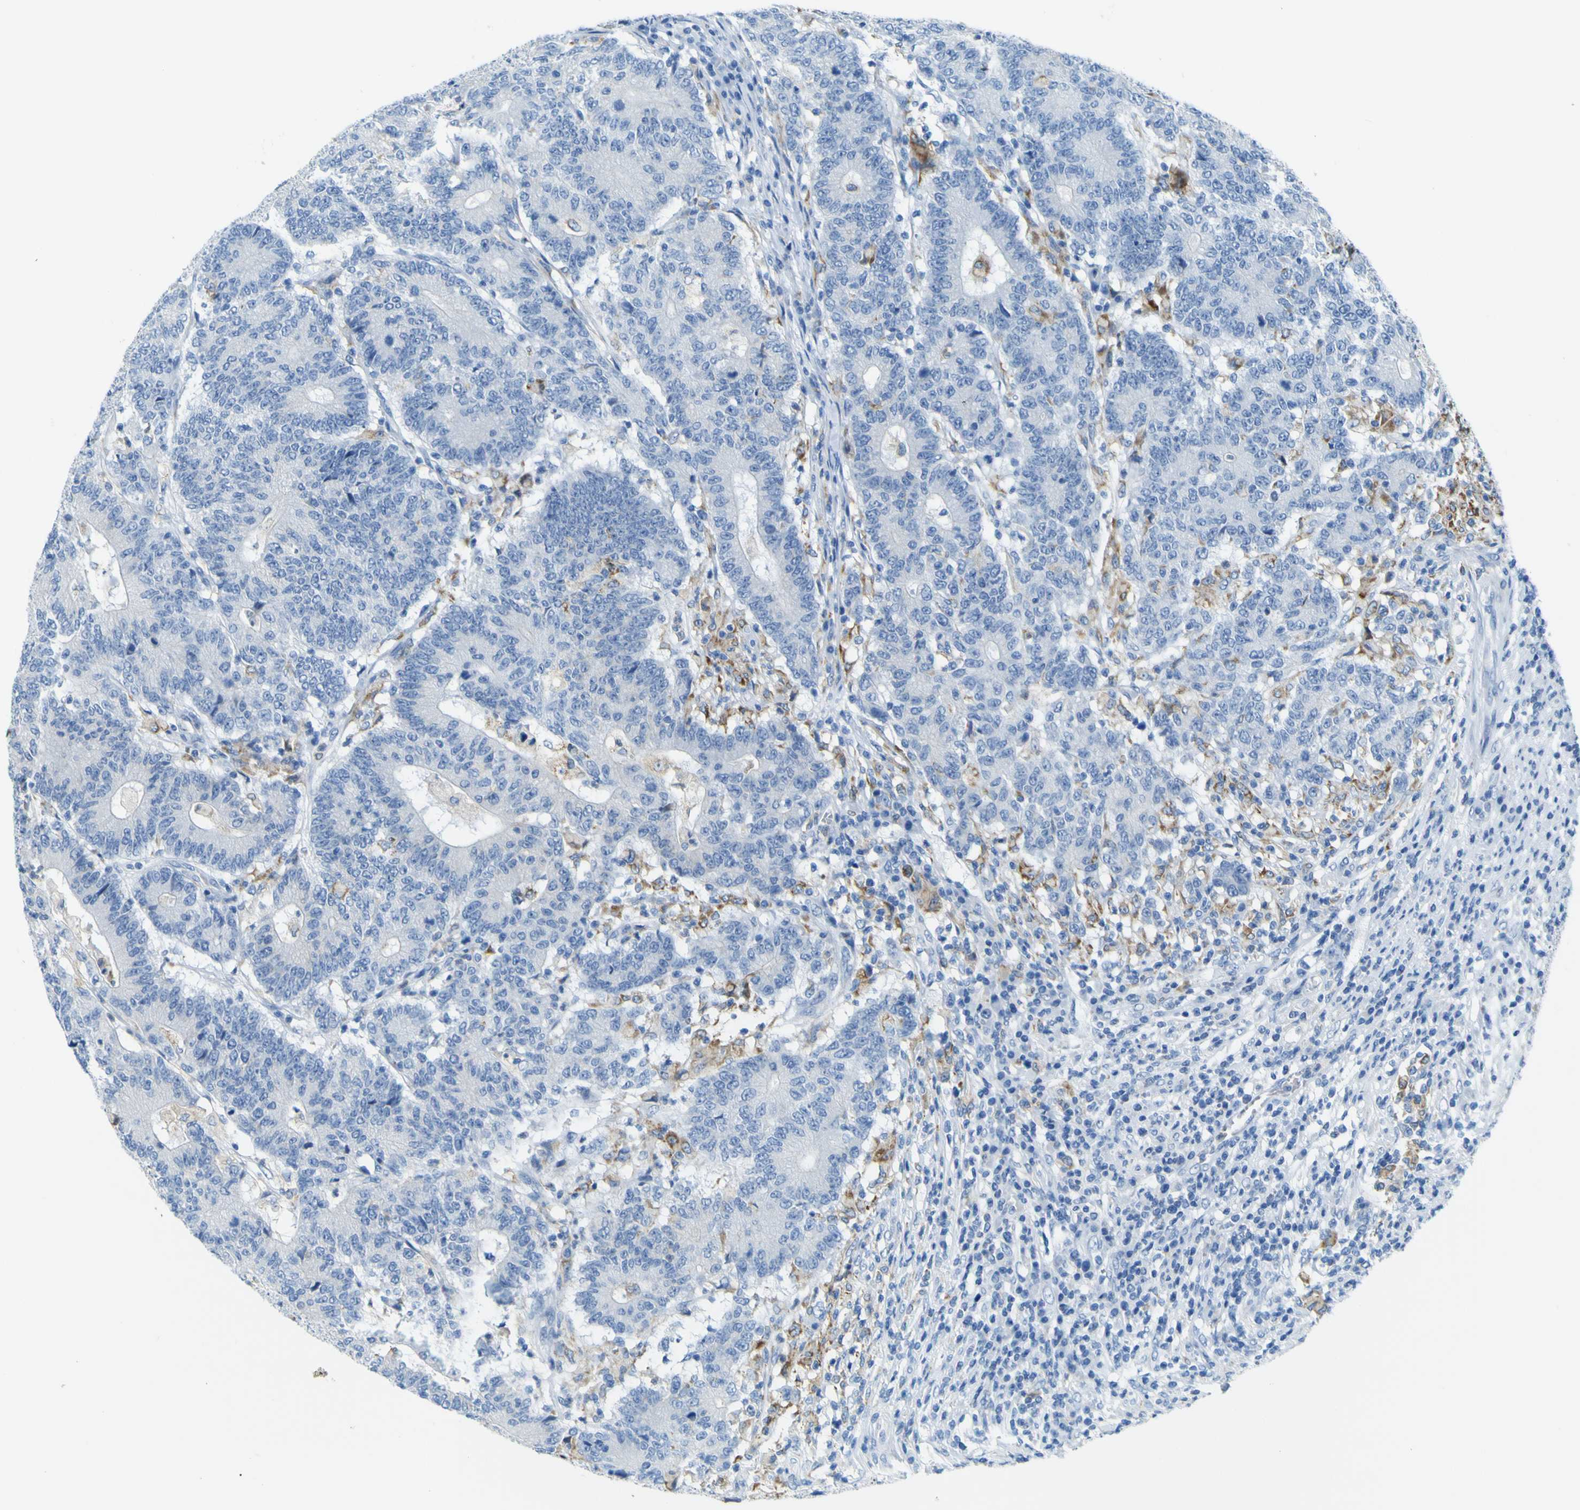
{"staining": {"intensity": "negative", "quantity": "none", "location": "none"}, "tissue": "colorectal cancer", "cell_type": "Tumor cells", "image_type": "cancer", "snomed": [{"axis": "morphology", "description": "Normal tissue, NOS"}, {"axis": "morphology", "description": "Adenocarcinoma, NOS"}, {"axis": "topography", "description": "Colon"}], "caption": "A high-resolution image shows IHC staining of colorectal adenocarcinoma, which demonstrates no significant expression in tumor cells.", "gene": "ACSL1", "patient": {"sex": "female", "age": 75}}